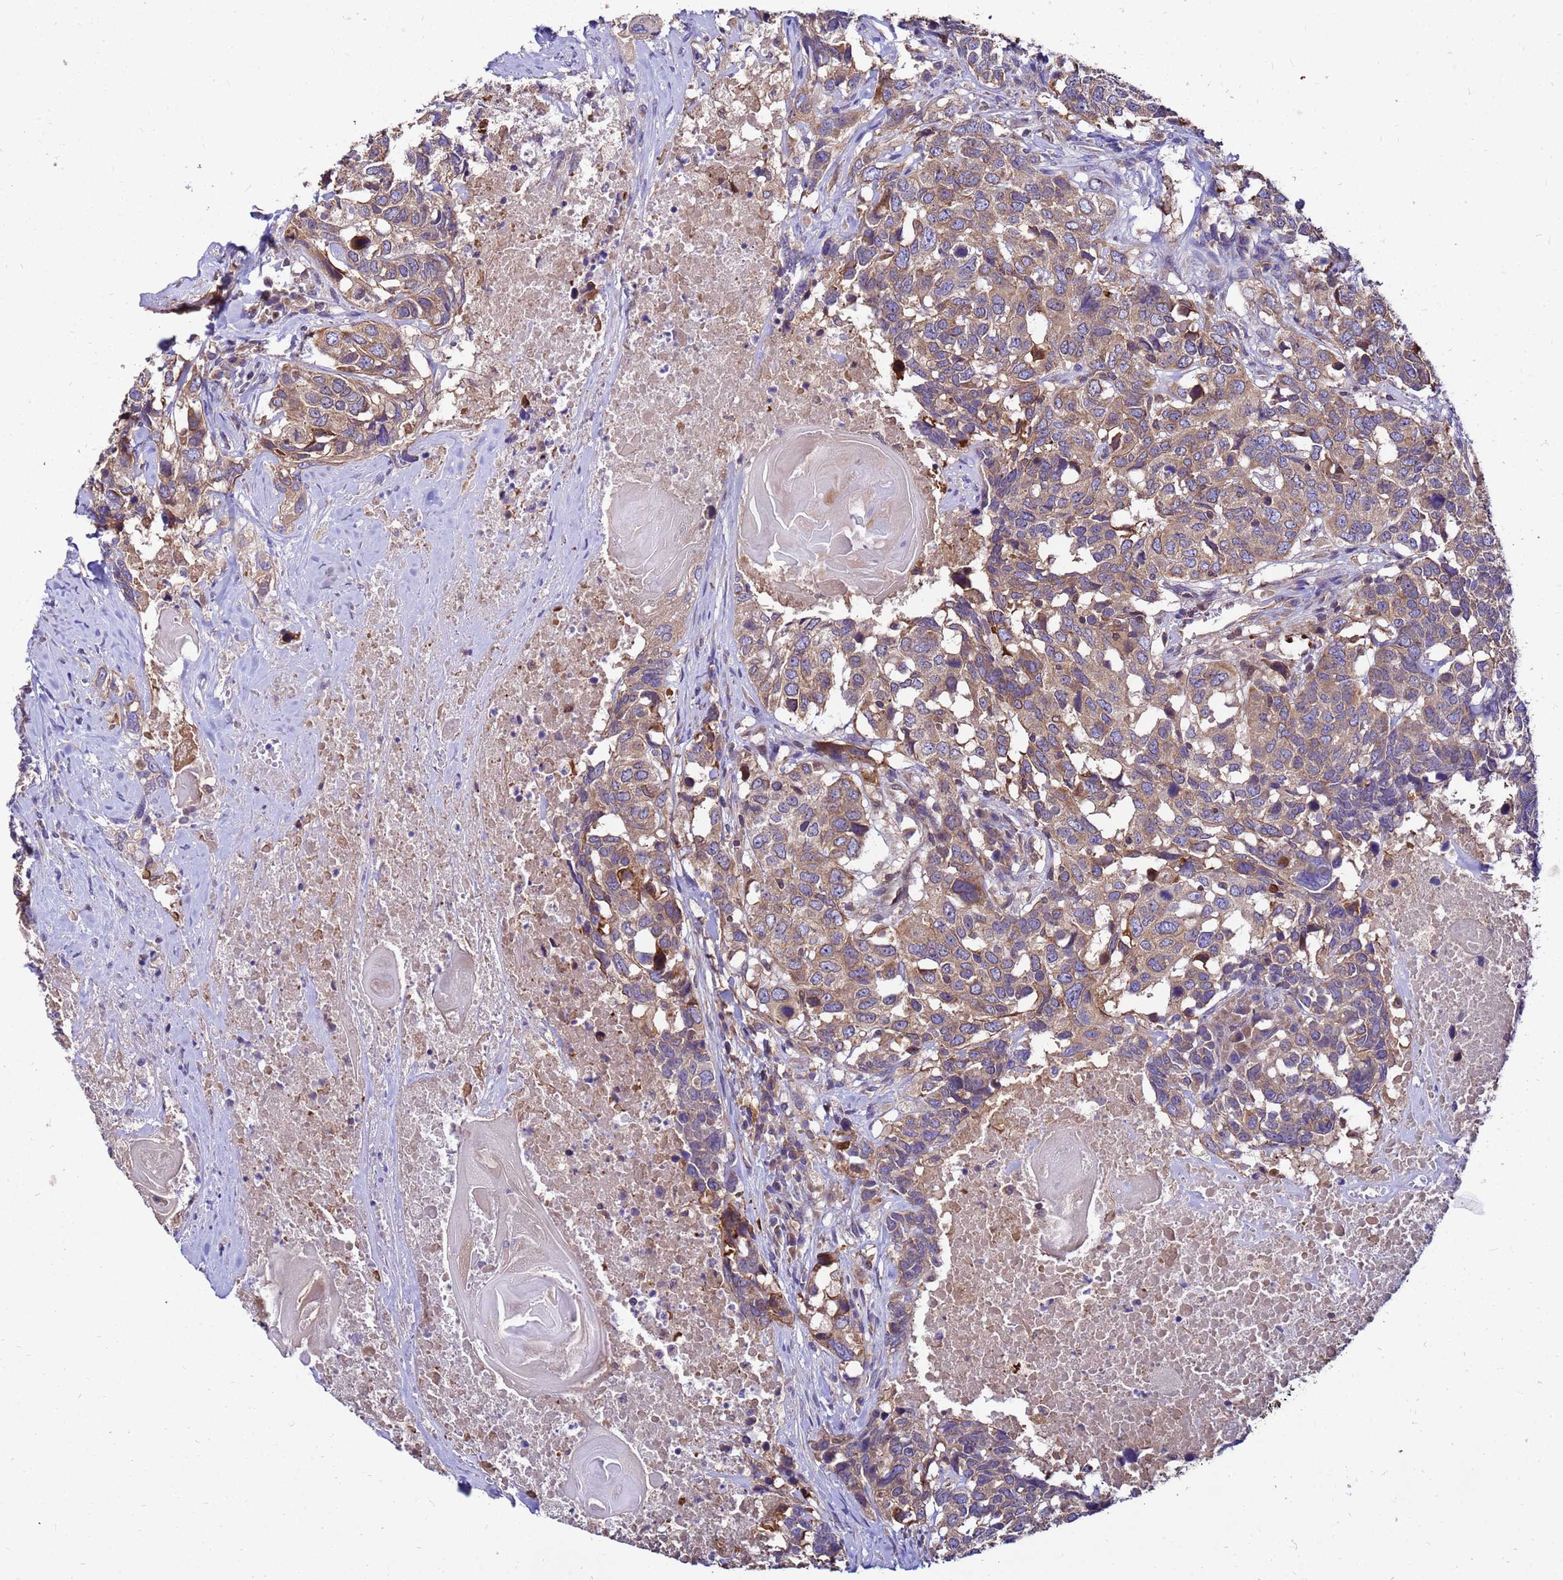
{"staining": {"intensity": "moderate", "quantity": "25%-75%", "location": "cytoplasmic/membranous"}, "tissue": "head and neck cancer", "cell_type": "Tumor cells", "image_type": "cancer", "snomed": [{"axis": "morphology", "description": "Squamous cell carcinoma, NOS"}, {"axis": "topography", "description": "Head-Neck"}], "caption": "Protein expression analysis of head and neck squamous cell carcinoma demonstrates moderate cytoplasmic/membranous staining in about 25%-75% of tumor cells.", "gene": "GET3", "patient": {"sex": "male", "age": 66}}